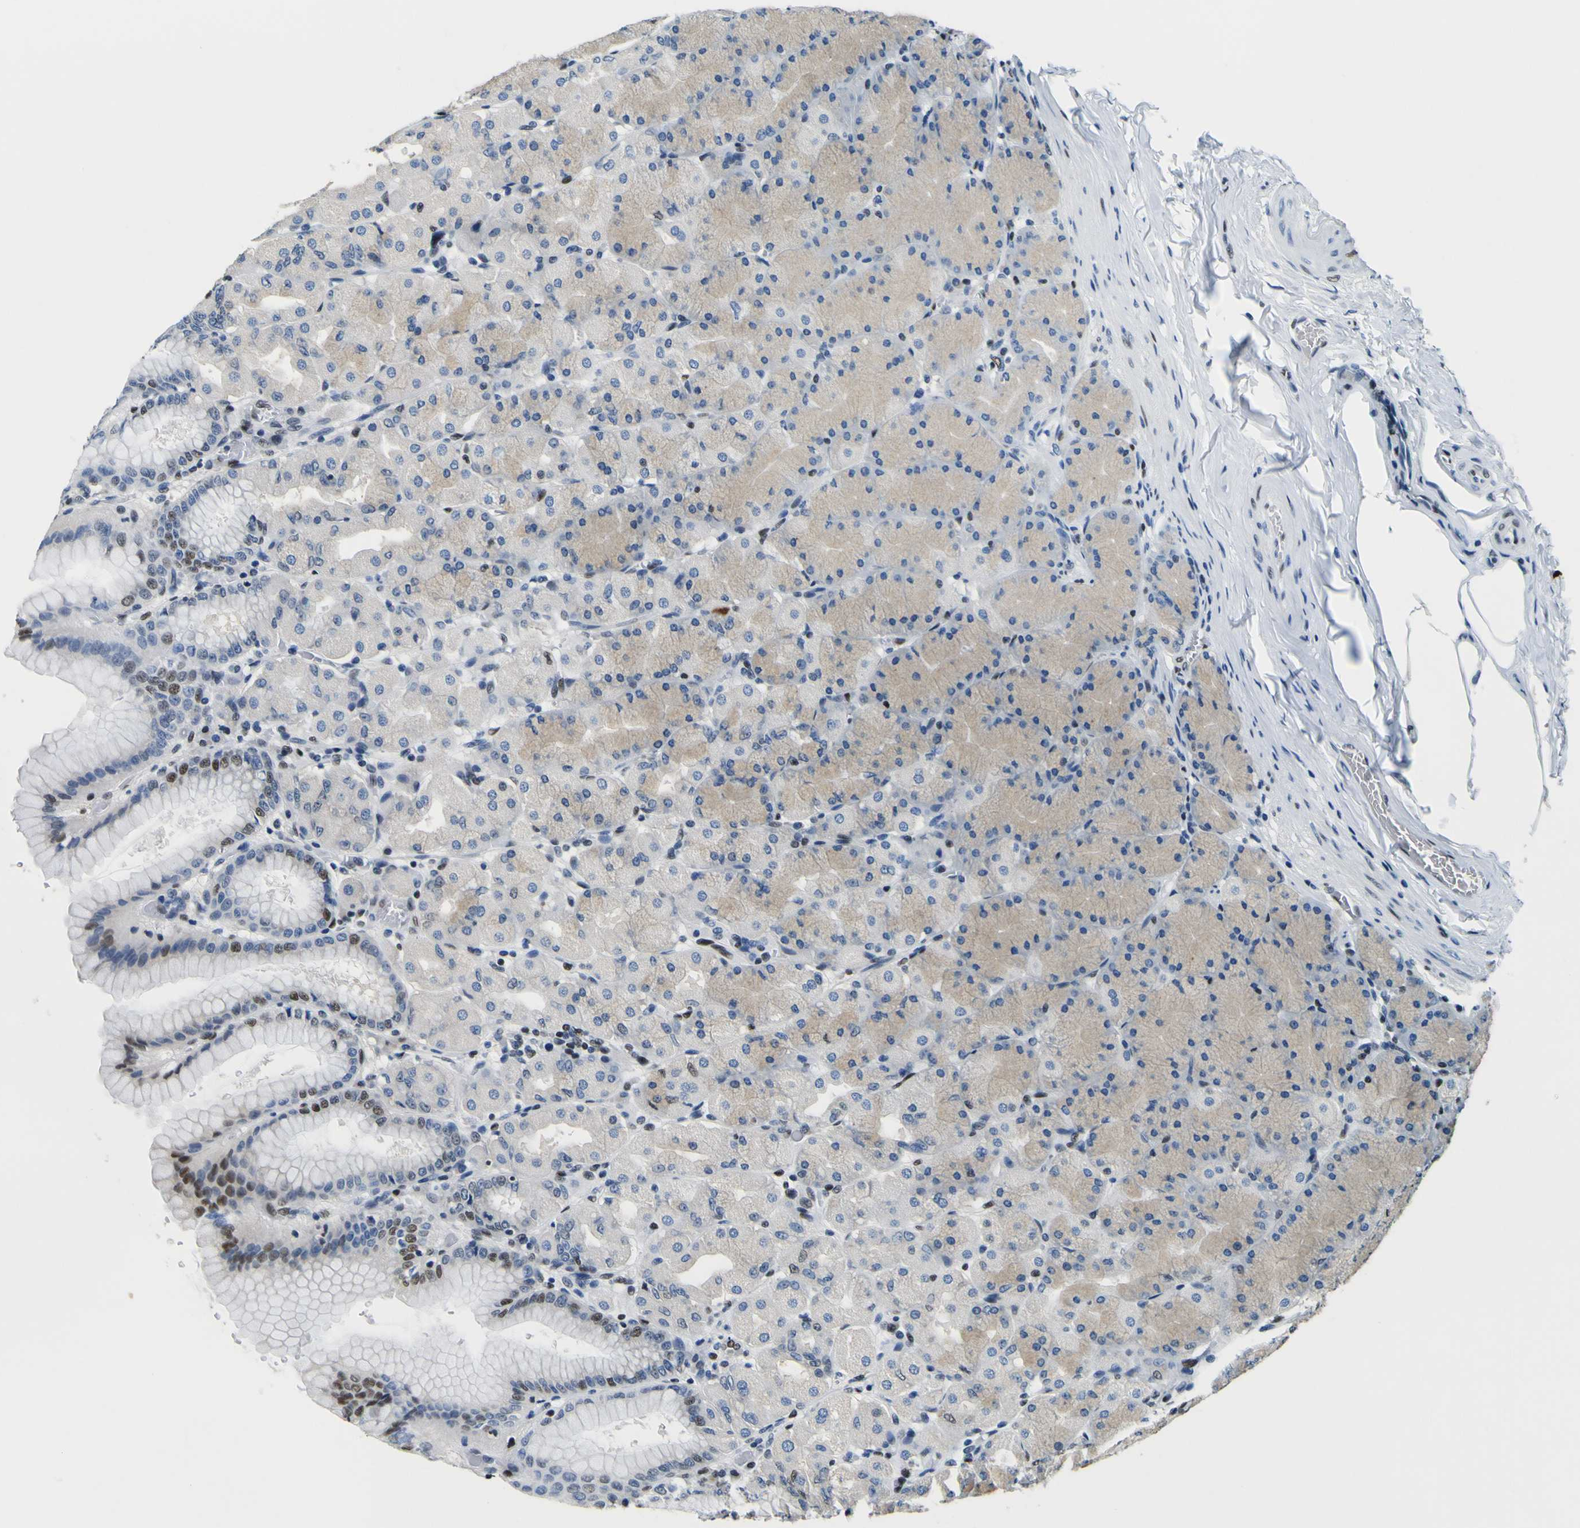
{"staining": {"intensity": "moderate", "quantity": "25%-75%", "location": "cytoplasmic/membranous,nuclear"}, "tissue": "stomach", "cell_type": "Glandular cells", "image_type": "normal", "snomed": [{"axis": "morphology", "description": "Normal tissue, NOS"}, {"axis": "topography", "description": "Stomach, upper"}], "caption": "IHC of benign stomach exhibits medium levels of moderate cytoplasmic/membranous,nuclear expression in about 25%-75% of glandular cells. (Brightfield microscopy of DAB IHC at high magnification).", "gene": "SP1", "patient": {"sex": "female", "age": 56}}